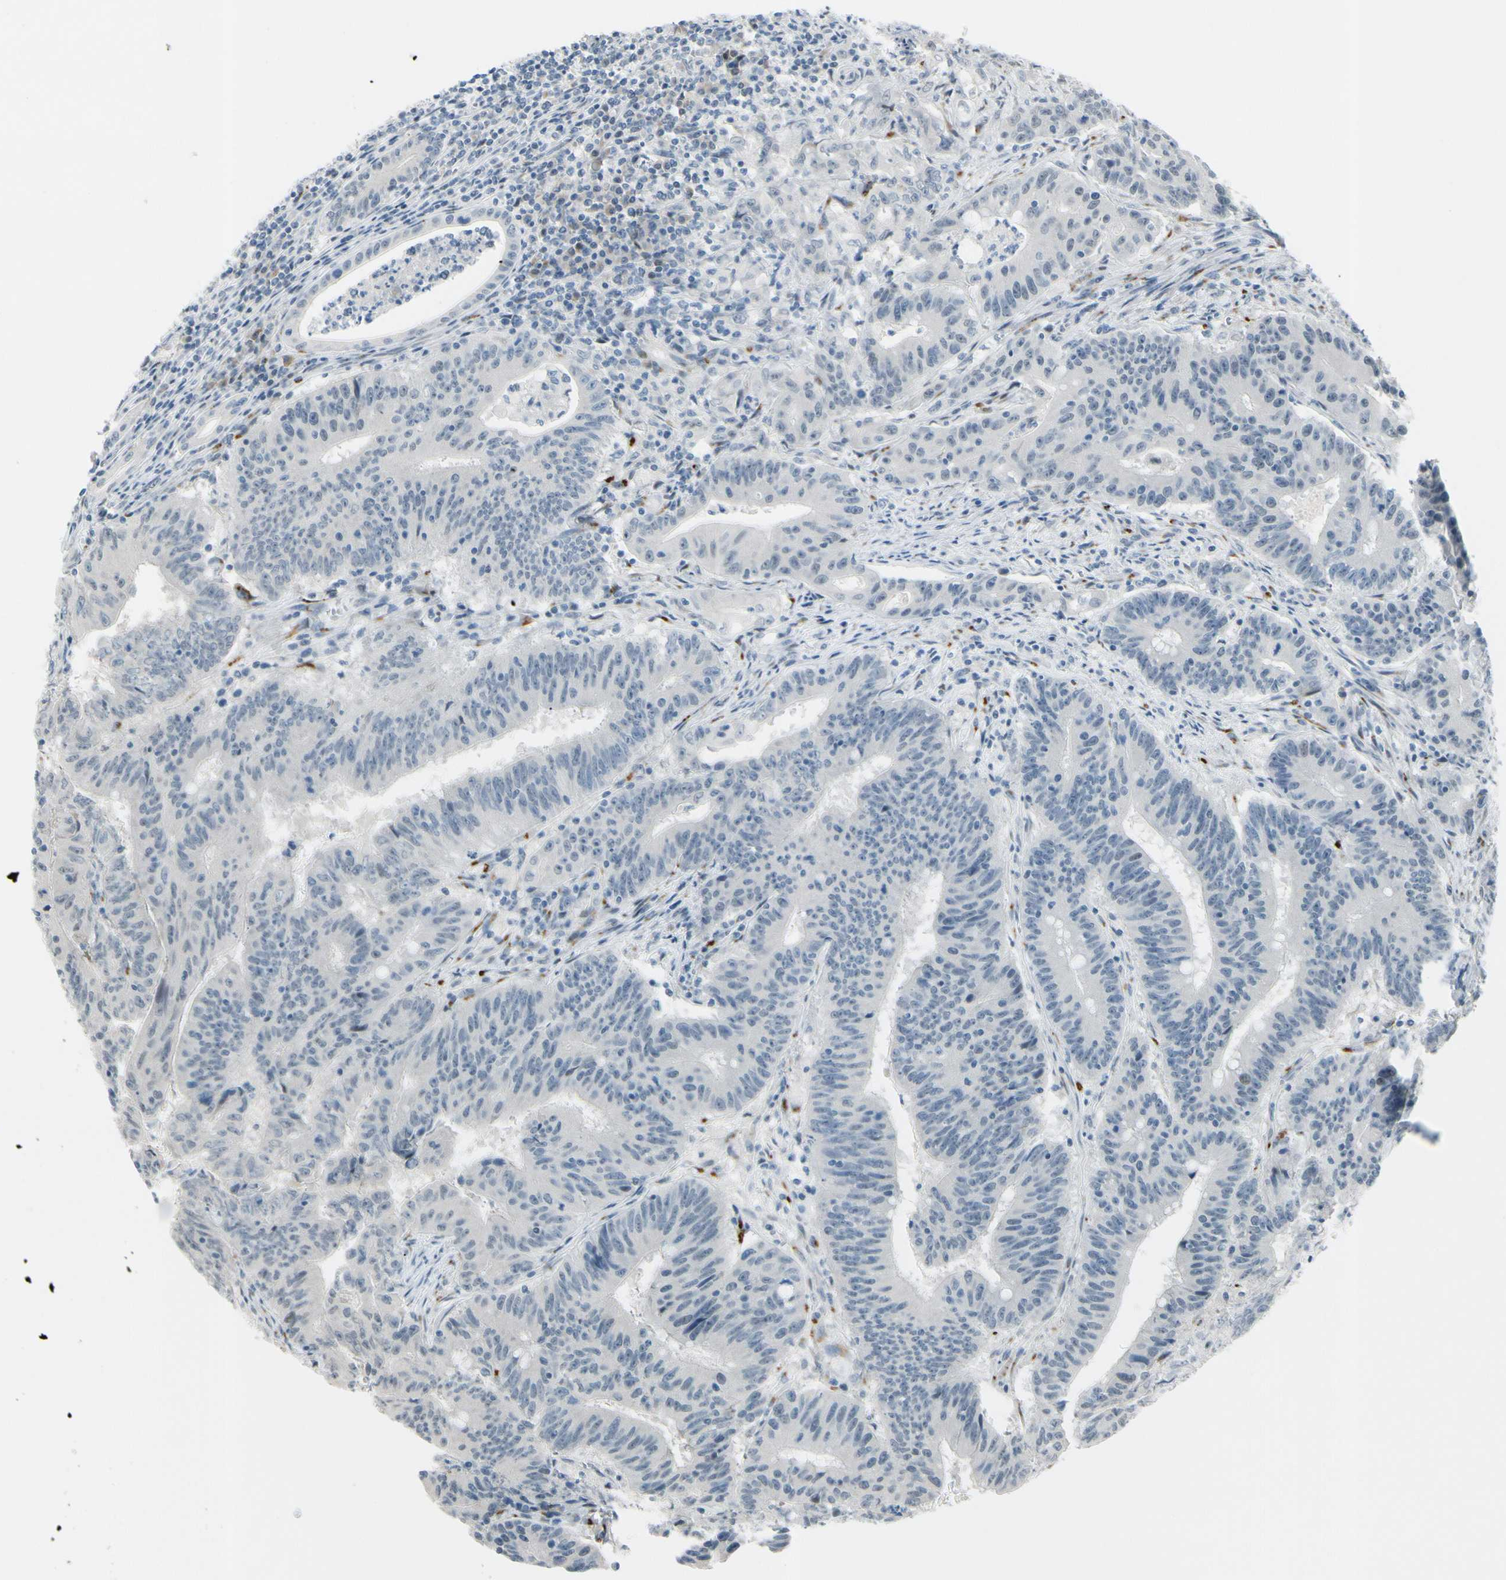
{"staining": {"intensity": "negative", "quantity": "none", "location": "none"}, "tissue": "colorectal cancer", "cell_type": "Tumor cells", "image_type": "cancer", "snomed": [{"axis": "morphology", "description": "Adenocarcinoma, NOS"}, {"axis": "topography", "description": "Colon"}], "caption": "High power microscopy image of an immunohistochemistry (IHC) micrograph of colorectal cancer (adenocarcinoma), revealing no significant staining in tumor cells. Brightfield microscopy of IHC stained with DAB (brown) and hematoxylin (blue), captured at high magnification.", "gene": "B4GALNT1", "patient": {"sex": "male", "age": 45}}